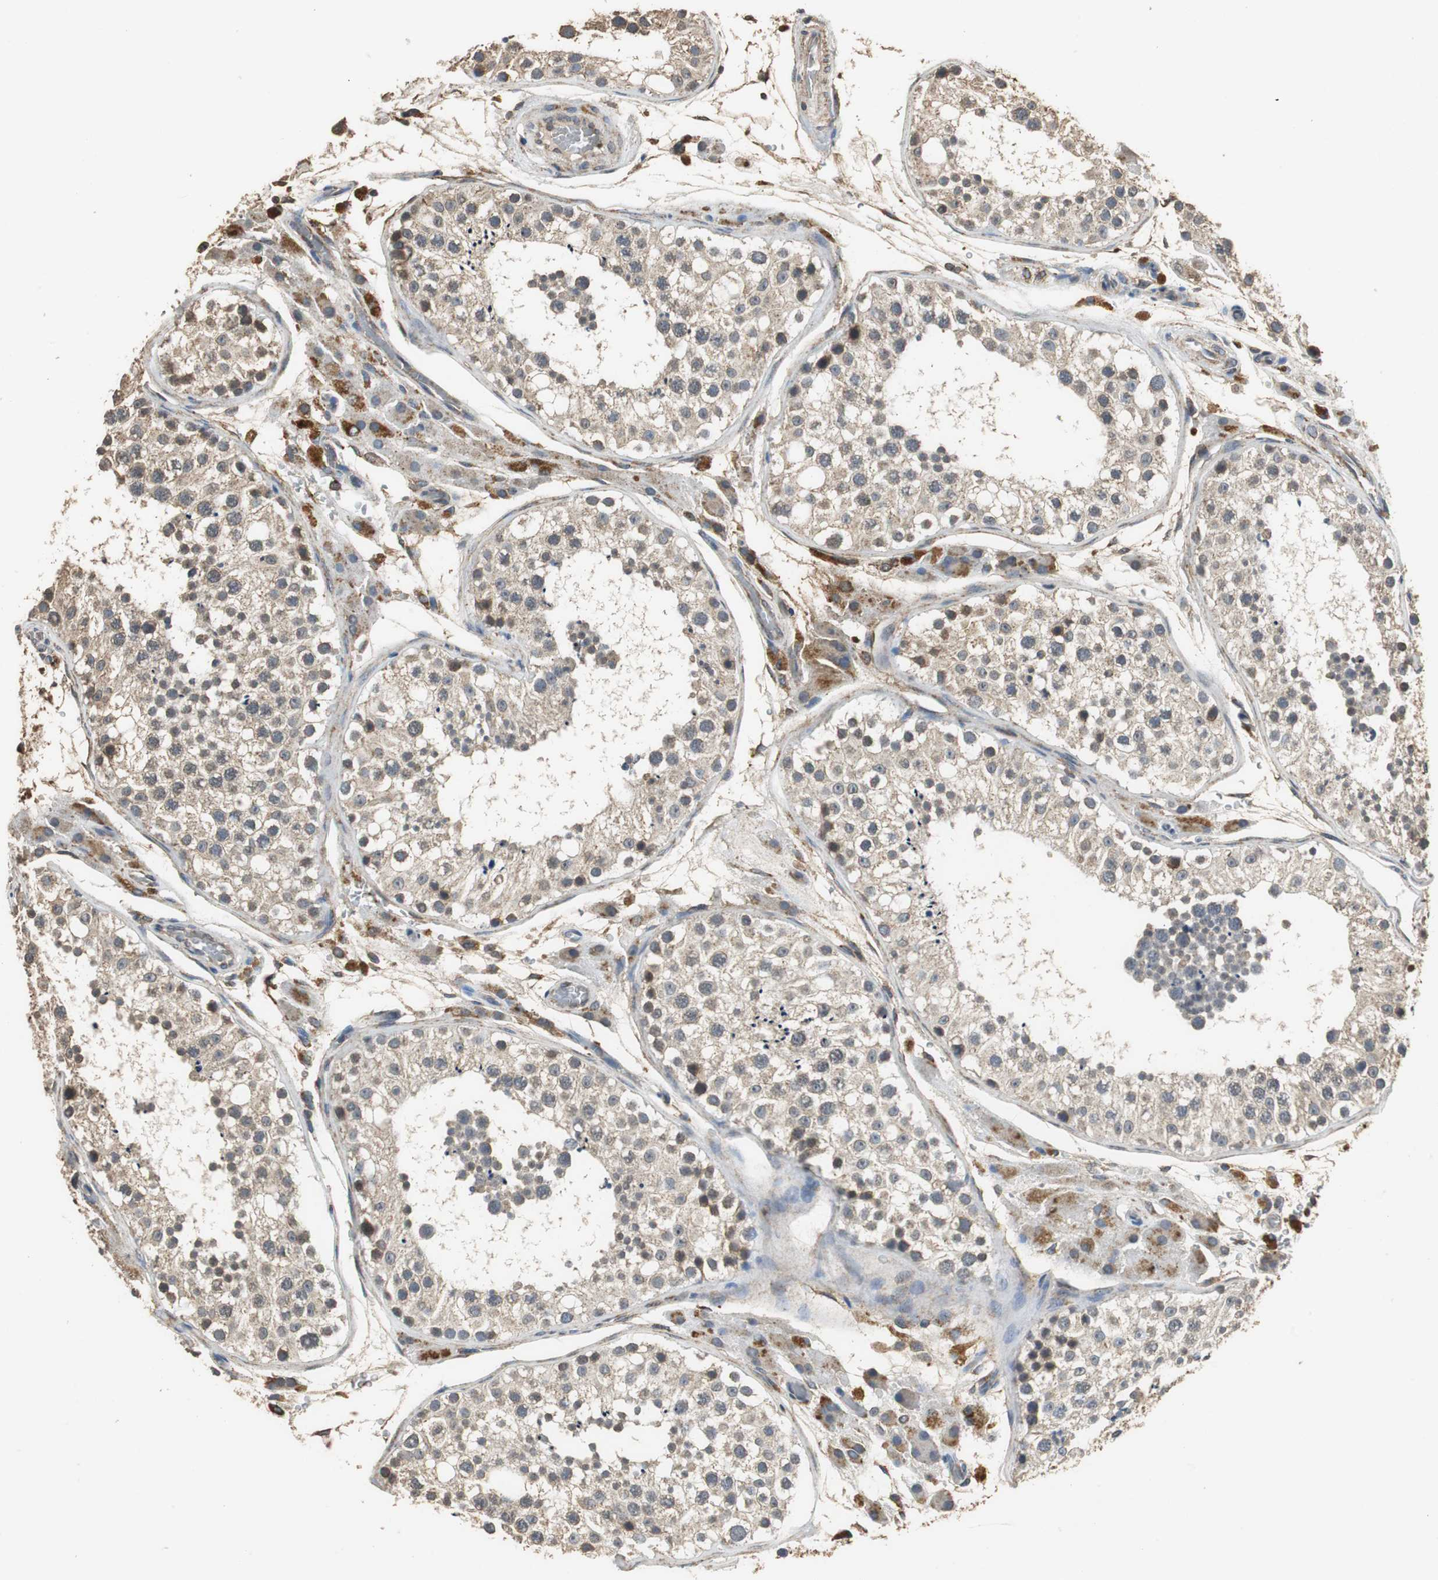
{"staining": {"intensity": "weak", "quantity": "25%-75%", "location": "cytoplasmic/membranous,nuclear"}, "tissue": "testis", "cell_type": "Cells in seminiferous ducts", "image_type": "normal", "snomed": [{"axis": "morphology", "description": "Normal tissue, NOS"}, {"axis": "topography", "description": "Testis"}], "caption": "DAB immunohistochemical staining of normal human testis shows weak cytoplasmic/membranous,nuclear protein staining in approximately 25%-75% of cells in seminiferous ducts.", "gene": "NNT", "patient": {"sex": "male", "age": 26}}